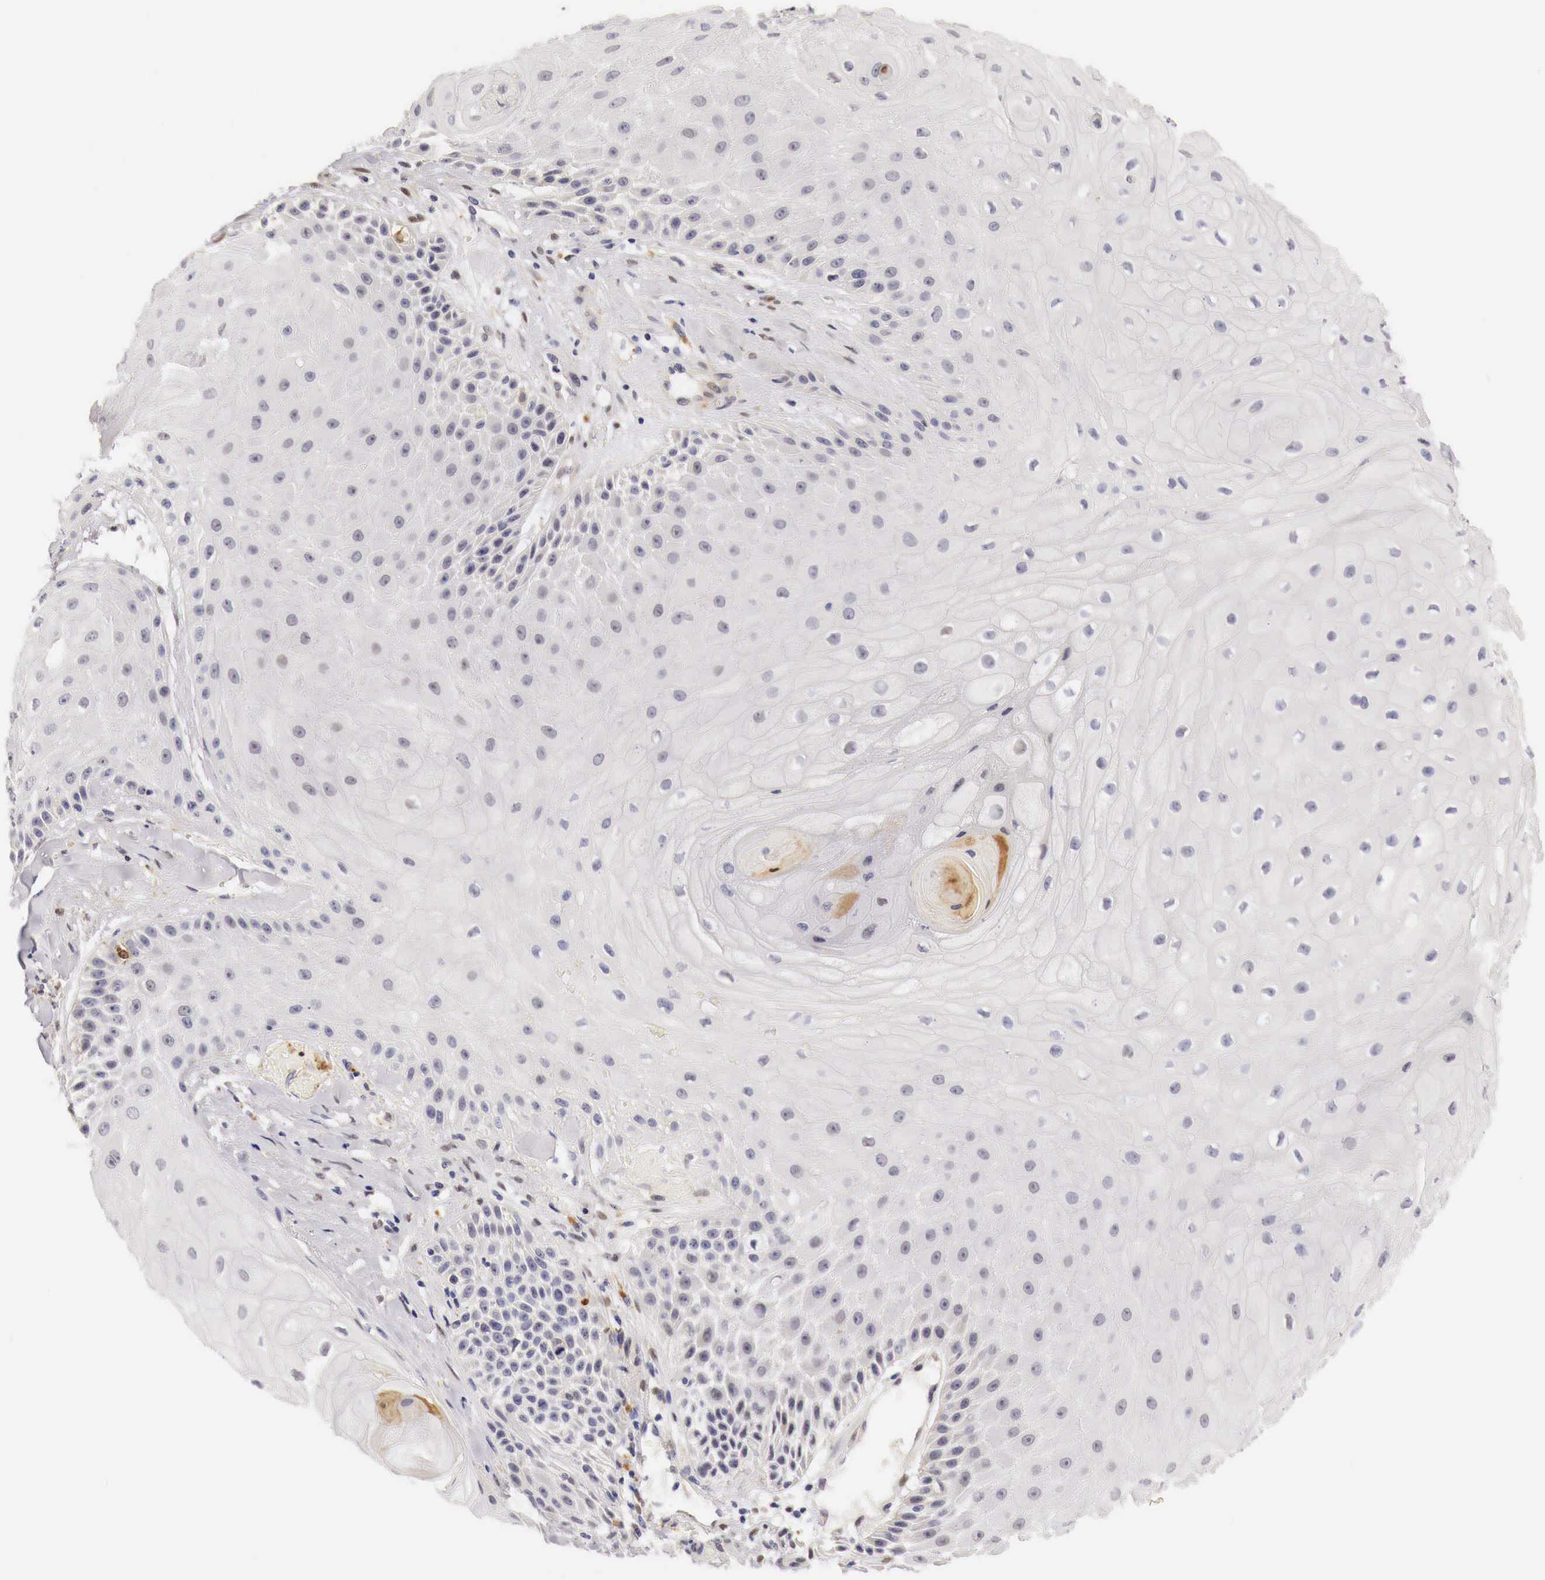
{"staining": {"intensity": "negative", "quantity": "none", "location": "none"}, "tissue": "skin cancer", "cell_type": "Tumor cells", "image_type": "cancer", "snomed": [{"axis": "morphology", "description": "Squamous cell carcinoma, NOS"}, {"axis": "topography", "description": "Skin"}], "caption": "Immunohistochemistry image of skin cancer stained for a protein (brown), which demonstrates no expression in tumor cells.", "gene": "CASP3", "patient": {"sex": "male", "age": 57}}